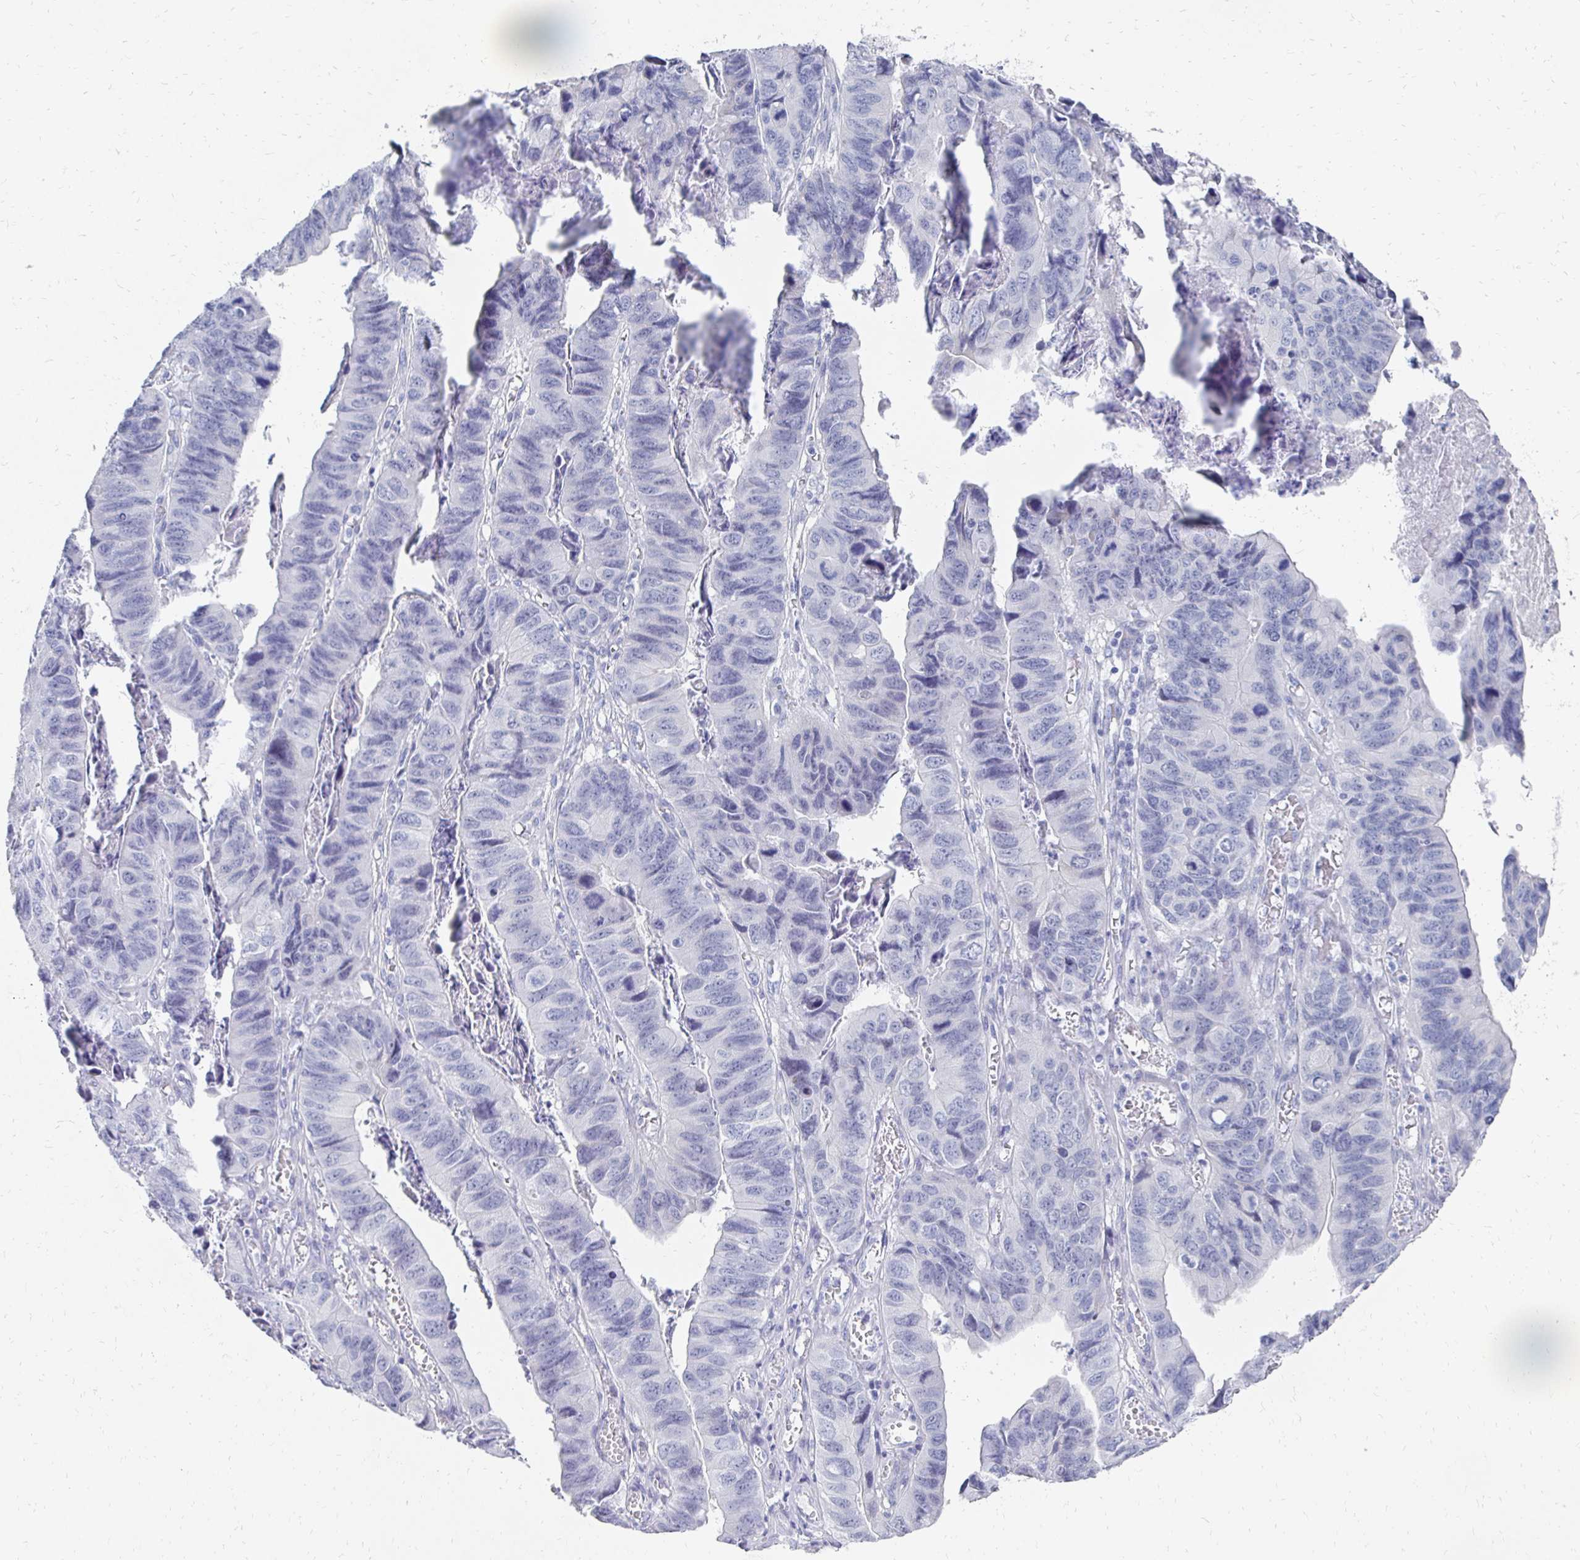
{"staining": {"intensity": "negative", "quantity": "none", "location": "none"}, "tissue": "stomach cancer", "cell_type": "Tumor cells", "image_type": "cancer", "snomed": [{"axis": "morphology", "description": "Adenocarcinoma, NOS"}, {"axis": "topography", "description": "Stomach, lower"}], "caption": "Adenocarcinoma (stomach) stained for a protein using immunohistochemistry shows no expression tumor cells.", "gene": "SYCP3", "patient": {"sex": "male", "age": 77}}